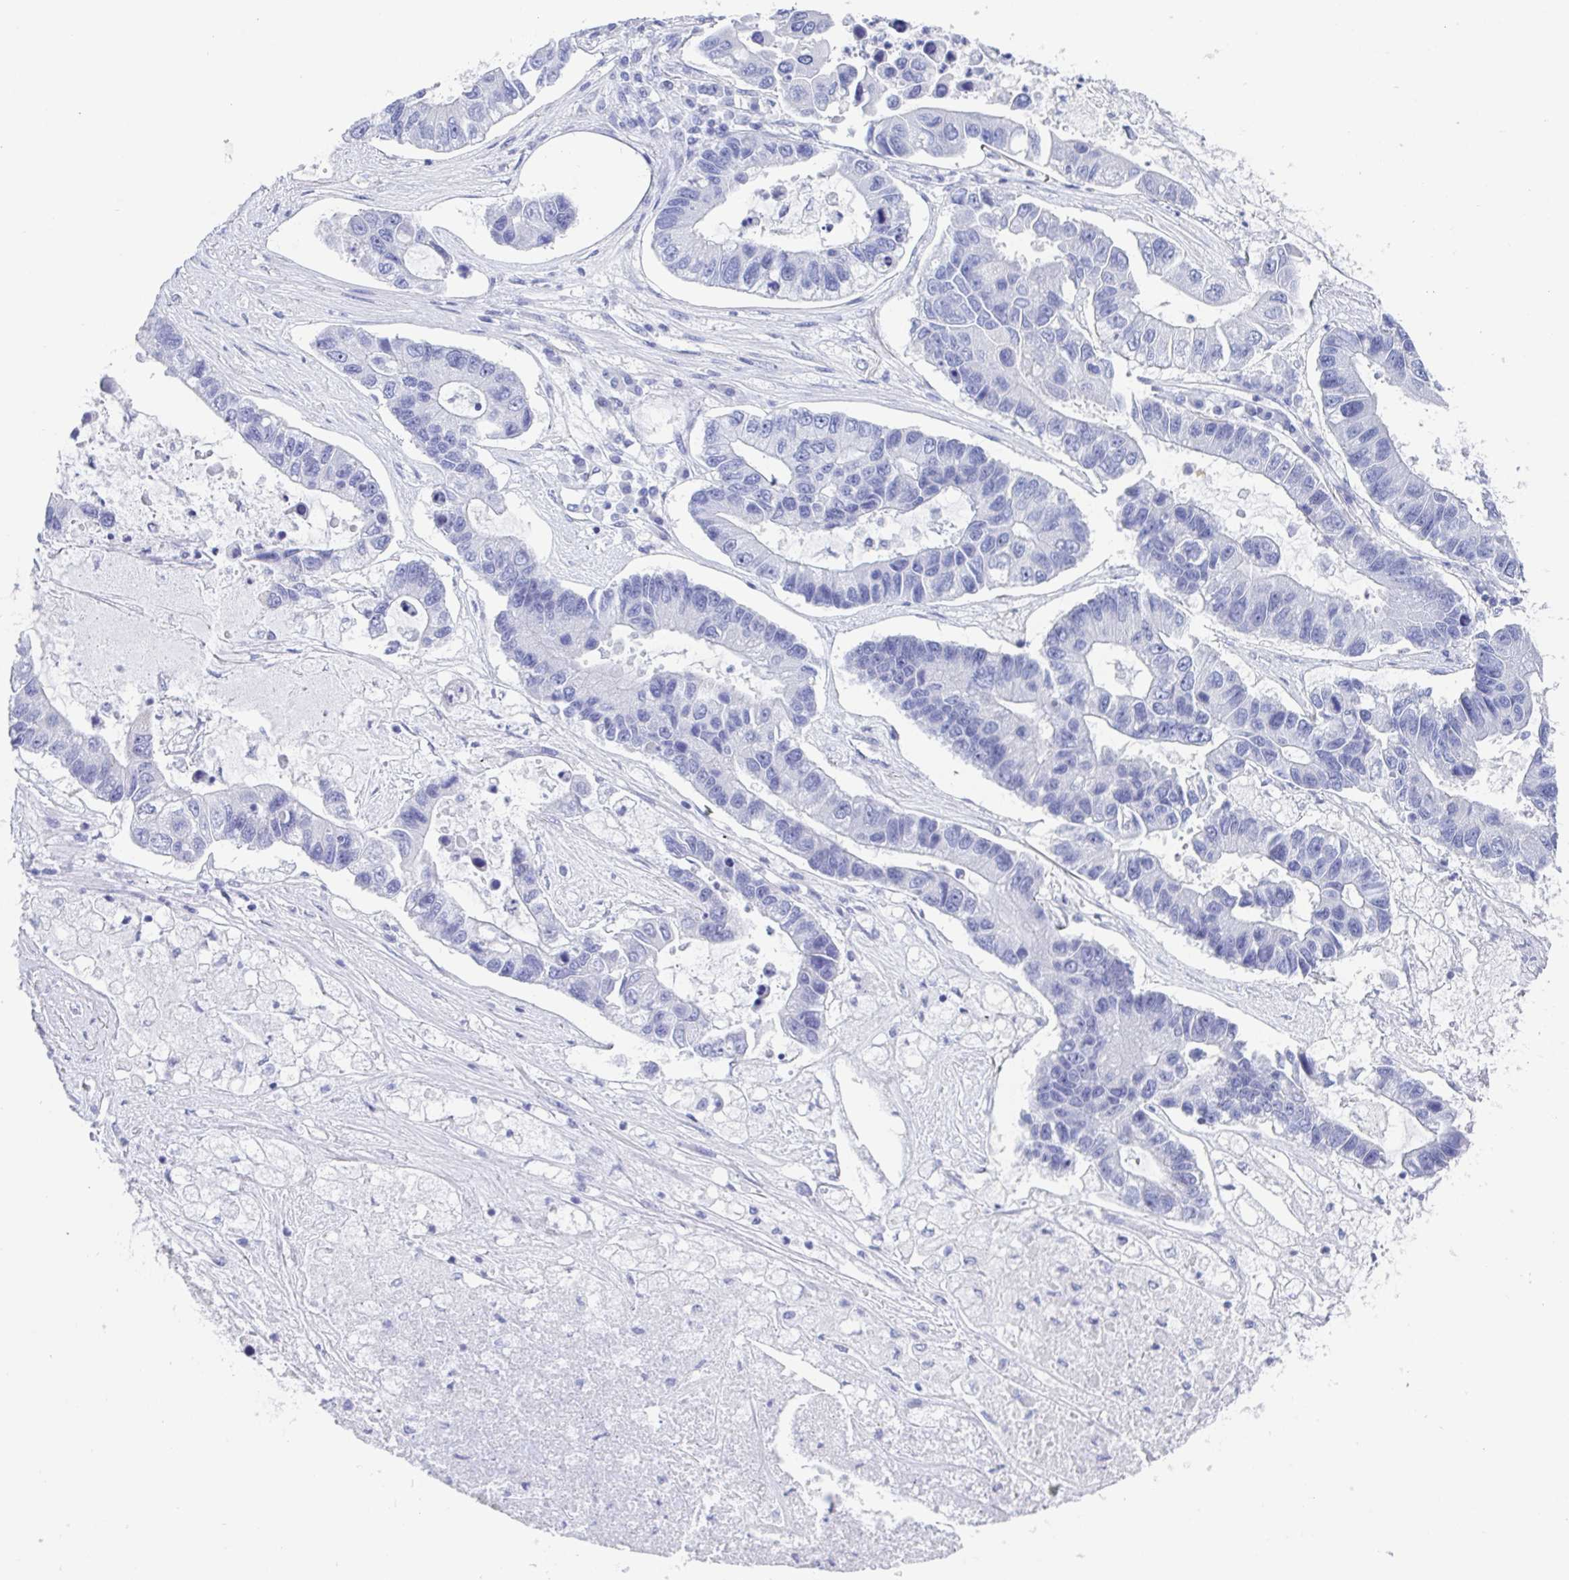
{"staining": {"intensity": "negative", "quantity": "none", "location": "none"}, "tissue": "lung cancer", "cell_type": "Tumor cells", "image_type": "cancer", "snomed": [{"axis": "morphology", "description": "Adenocarcinoma, NOS"}, {"axis": "topography", "description": "Bronchus"}, {"axis": "topography", "description": "Lung"}], "caption": "IHC of human adenocarcinoma (lung) exhibits no staining in tumor cells. Nuclei are stained in blue.", "gene": "MUCL3", "patient": {"sex": "female", "age": 51}}